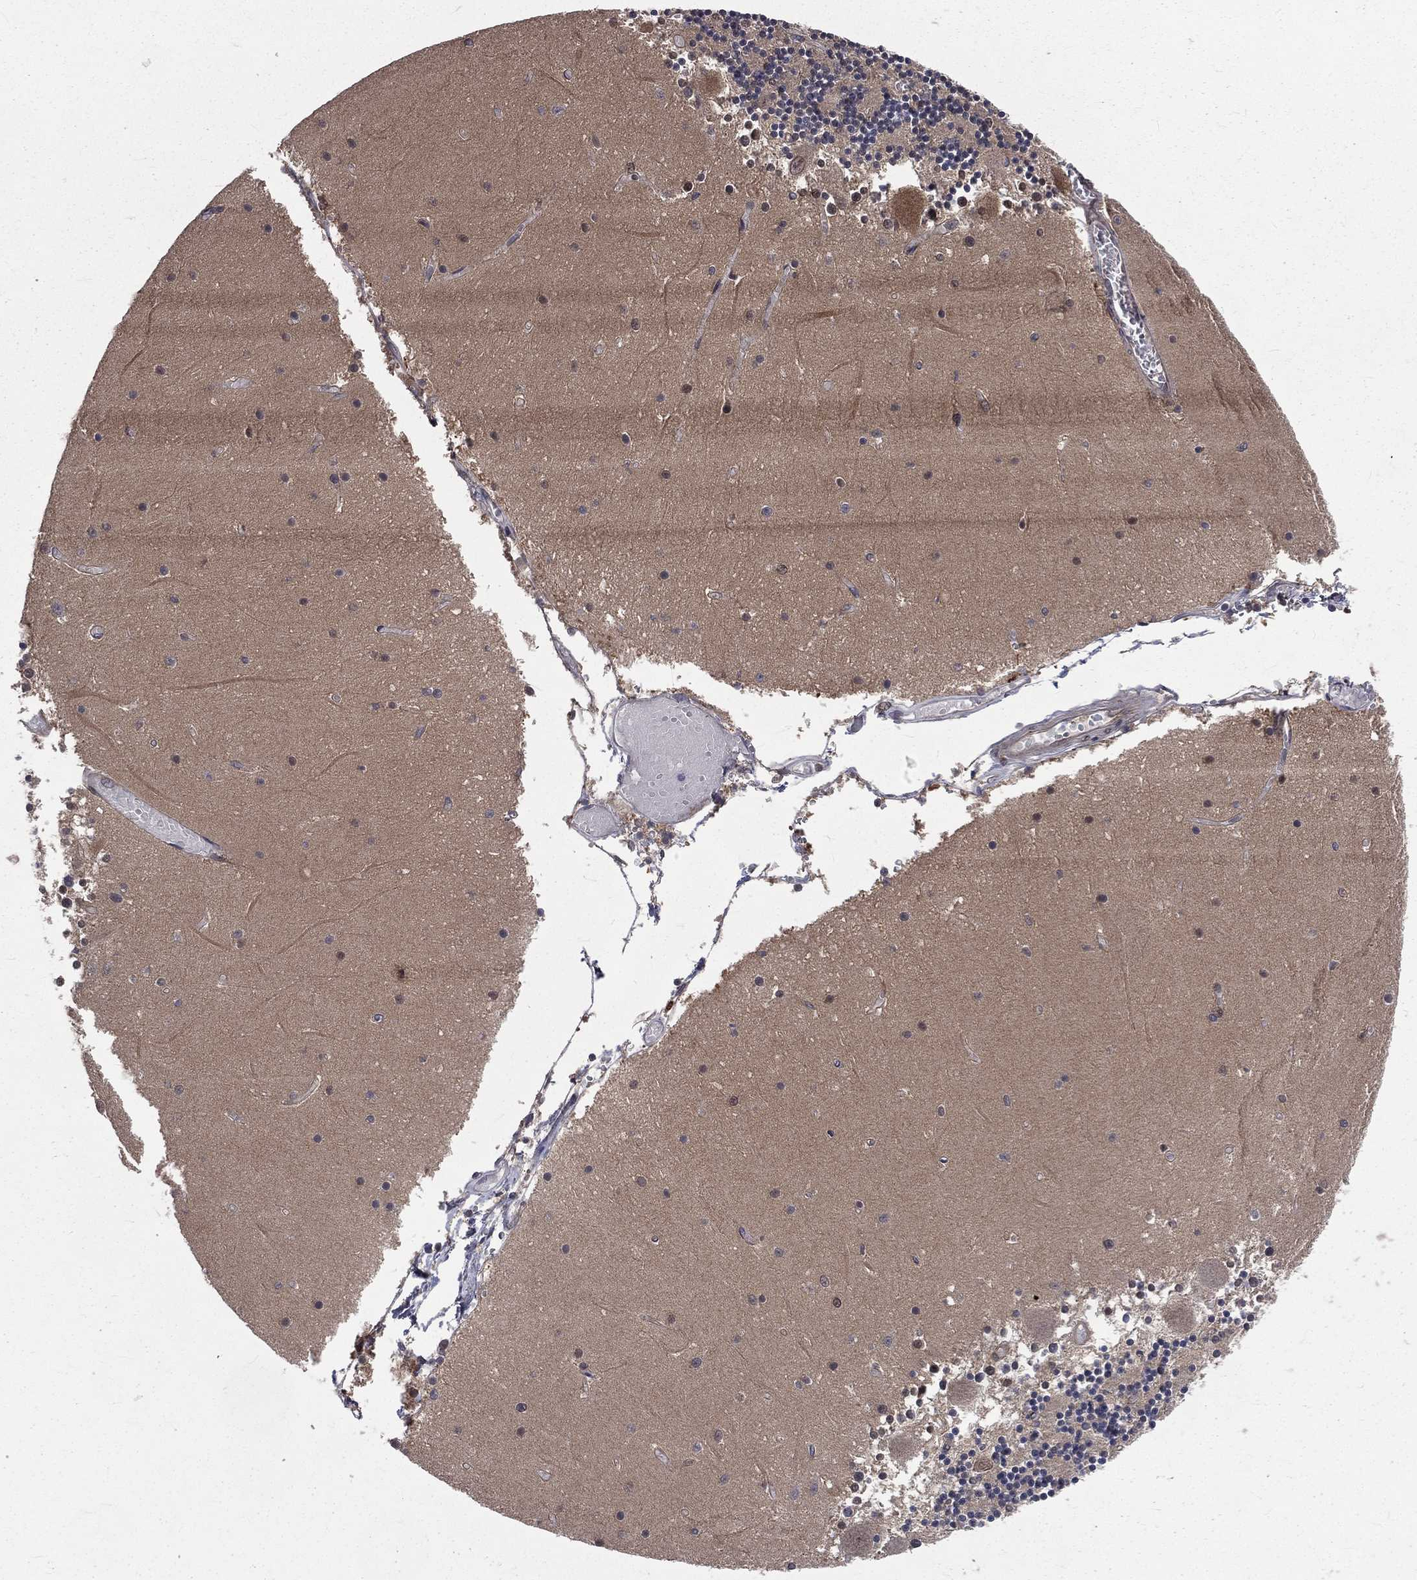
{"staining": {"intensity": "negative", "quantity": "none", "location": "none"}, "tissue": "cerebellum", "cell_type": "Cells in granular layer", "image_type": "normal", "snomed": [{"axis": "morphology", "description": "Normal tissue, NOS"}, {"axis": "topography", "description": "Cerebellum"}], "caption": "Normal cerebellum was stained to show a protein in brown. There is no significant staining in cells in granular layer. The staining is performed using DAB (3,3'-diaminobenzidine) brown chromogen with nuclei counter-stained in using hematoxylin.", "gene": "ARL3", "patient": {"sex": "female", "age": 28}}